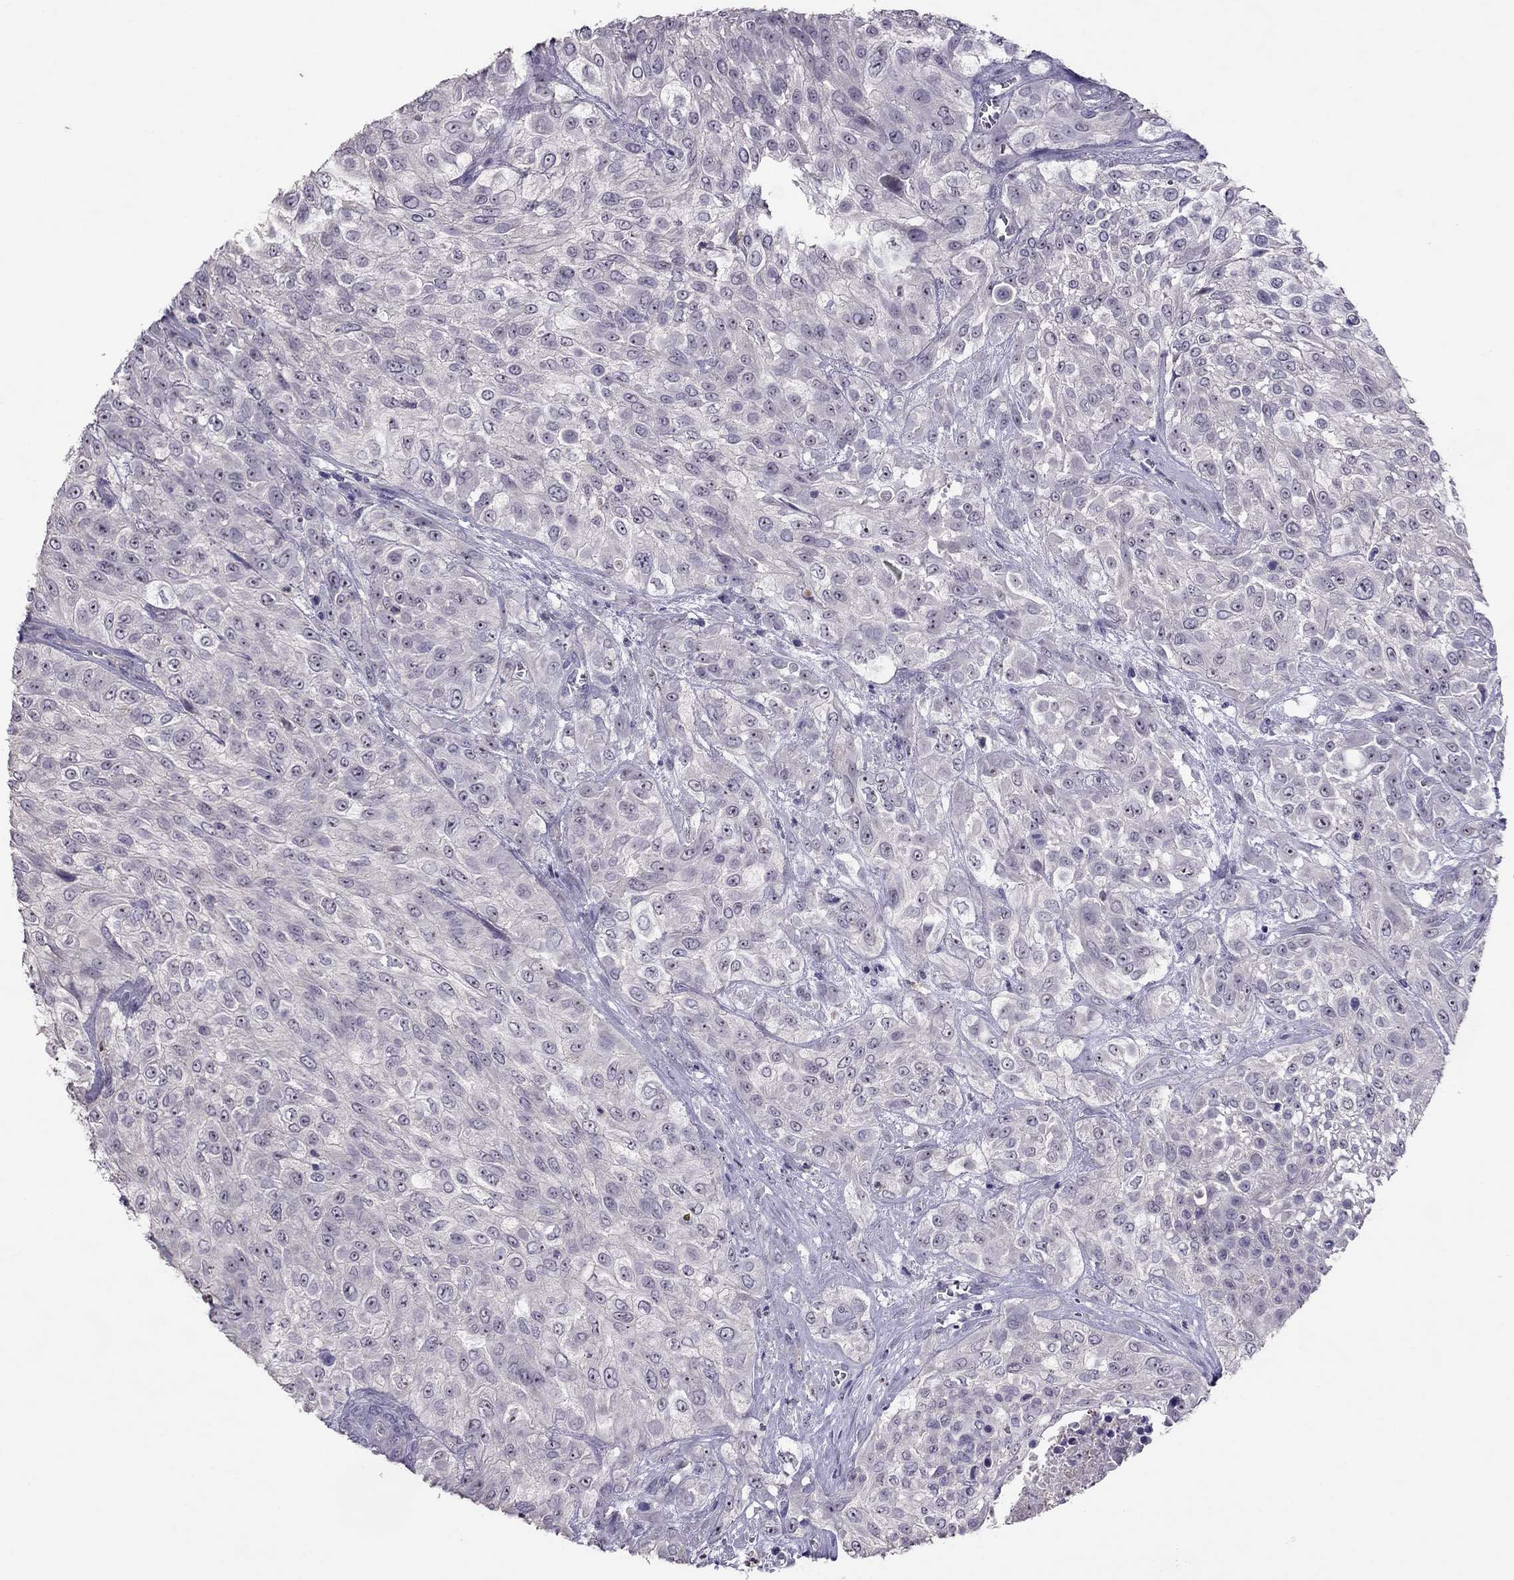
{"staining": {"intensity": "negative", "quantity": "none", "location": "none"}, "tissue": "urothelial cancer", "cell_type": "Tumor cells", "image_type": "cancer", "snomed": [{"axis": "morphology", "description": "Urothelial carcinoma, High grade"}, {"axis": "topography", "description": "Urinary bladder"}], "caption": "Human urothelial cancer stained for a protein using immunohistochemistry reveals no expression in tumor cells.", "gene": "LRRC46", "patient": {"sex": "male", "age": 57}}